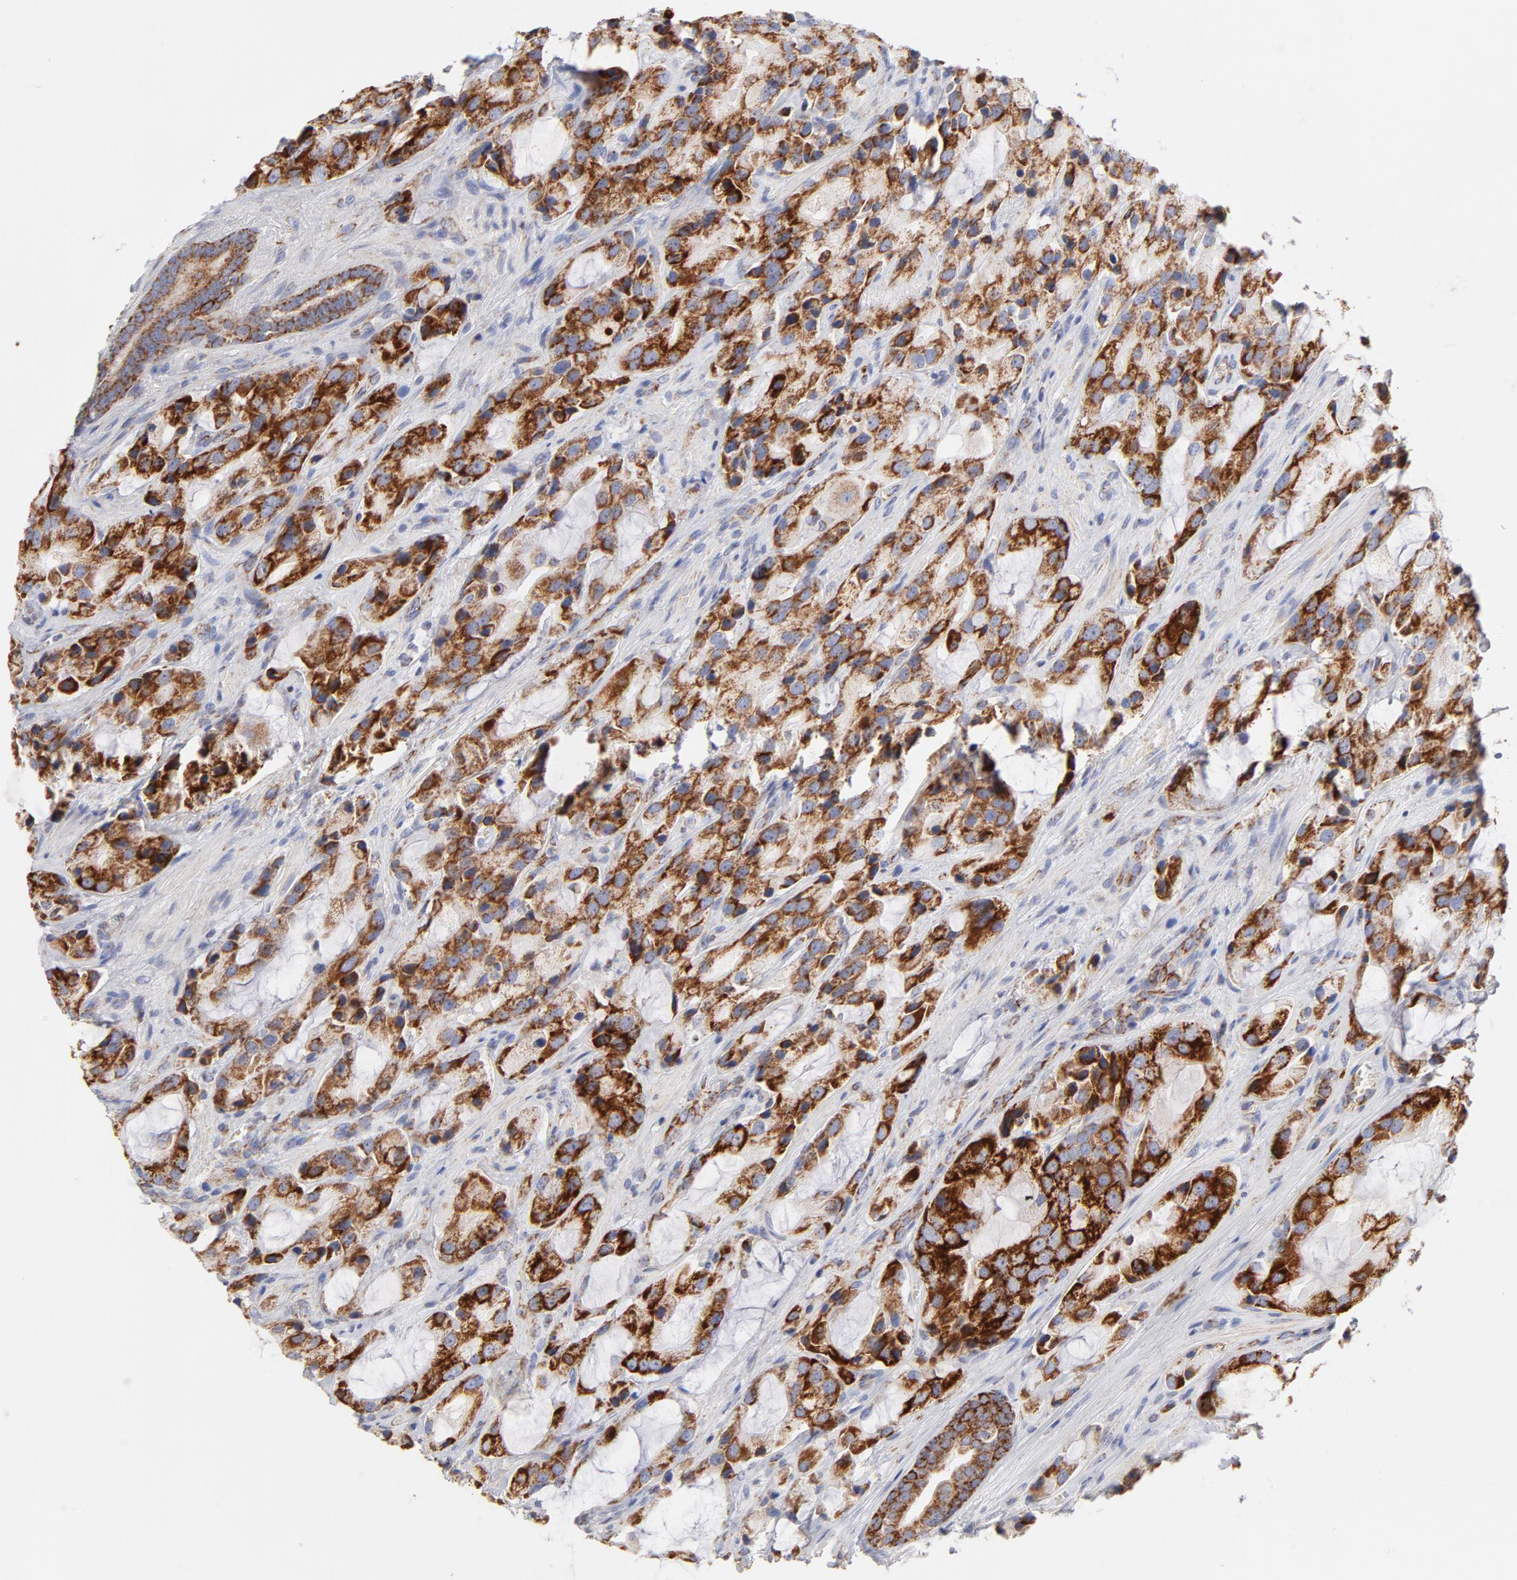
{"staining": {"intensity": "strong", "quantity": ">75%", "location": "cytoplasmic/membranous"}, "tissue": "prostate cancer", "cell_type": "Tumor cells", "image_type": "cancer", "snomed": [{"axis": "morphology", "description": "Adenocarcinoma, High grade"}, {"axis": "topography", "description": "Prostate"}], "caption": "Protein expression by IHC exhibits strong cytoplasmic/membranous expression in approximately >75% of tumor cells in prostate cancer. Nuclei are stained in blue.", "gene": "TIMM8A", "patient": {"sex": "male", "age": 70}}